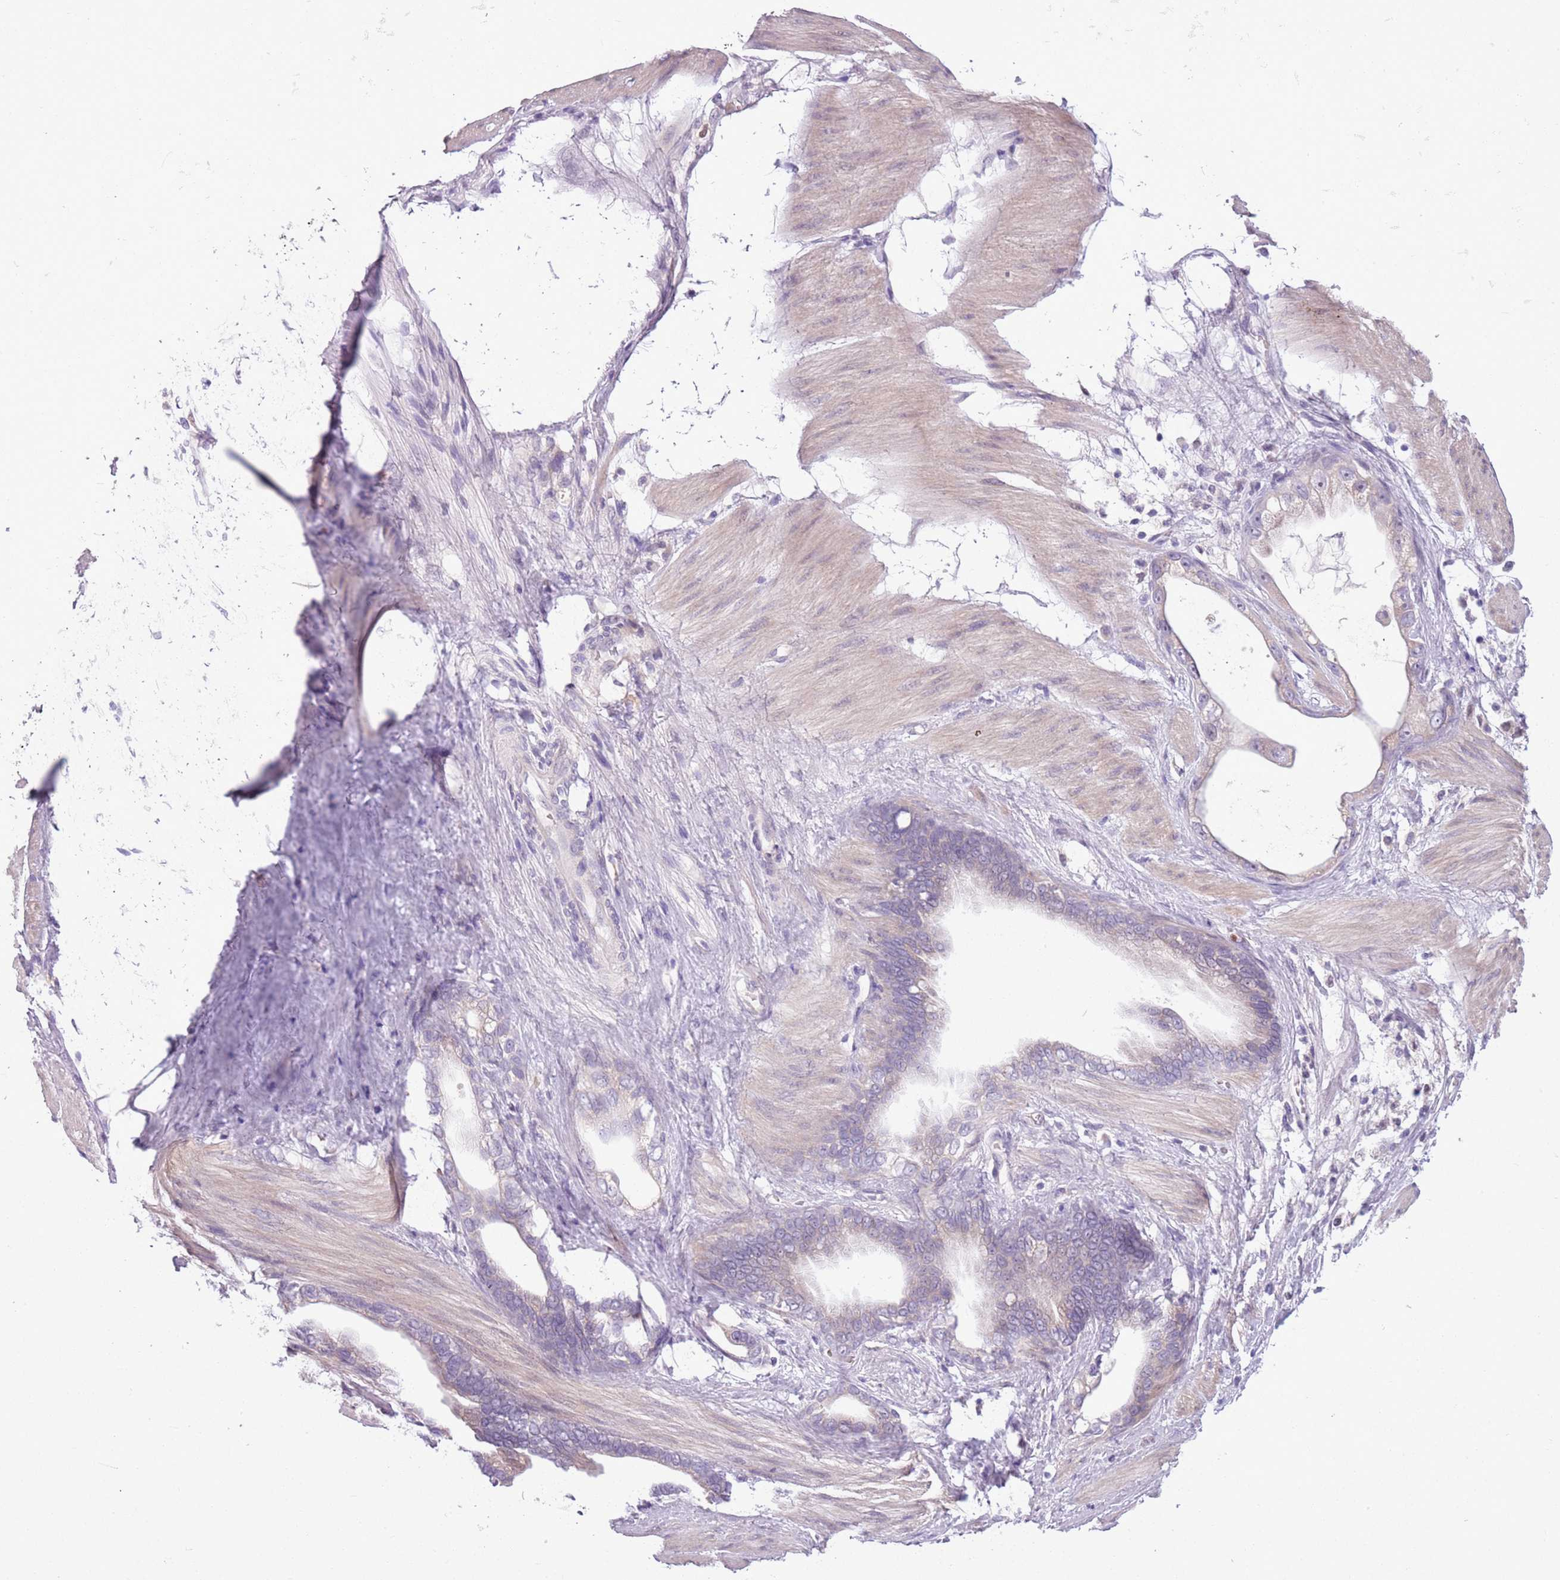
{"staining": {"intensity": "negative", "quantity": "none", "location": "none"}, "tissue": "stomach cancer", "cell_type": "Tumor cells", "image_type": "cancer", "snomed": [{"axis": "morphology", "description": "Adenocarcinoma, NOS"}, {"axis": "topography", "description": "Stomach"}], "caption": "Tumor cells are negative for protein expression in human stomach cancer (adenocarcinoma). (DAB IHC visualized using brightfield microscopy, high magnification).", "gene": "ADCY7", "patient": {"sex": "male", "age": 55}}